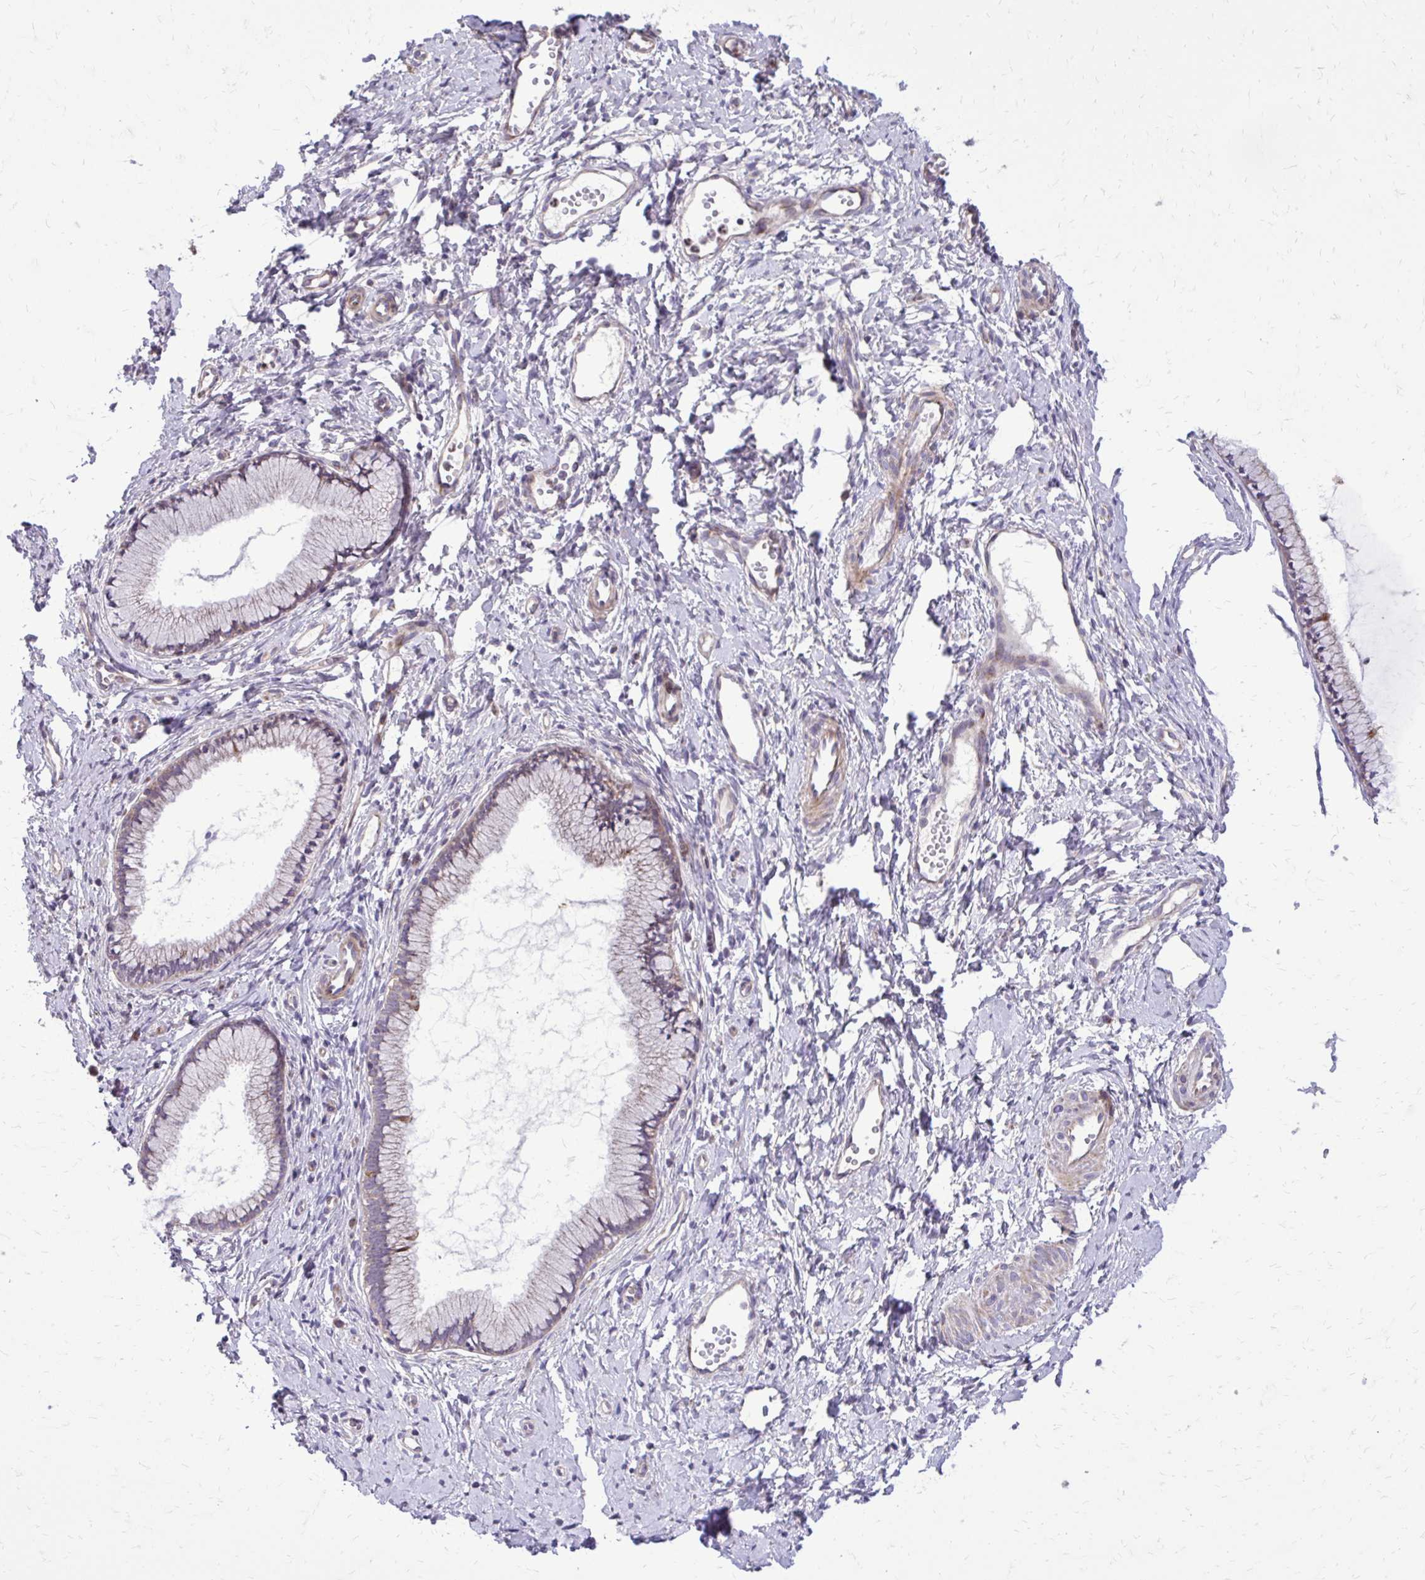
{"staining": {"intensity": "weak", "quantity": "25%-75%", "location": "cytoplasmic/membranous"}, "tissue": "cervix", "cell_type": "Glandular cells", "image_type": "normal", "snomed": [{"axis": "morphology", "description": "Normal tissue, NOS"}, {"axis": "topography", "description": "Cervix"}], "caption": "A high-resolution photomicrograph shows IHC staining of benign cervix, which exhibits weak cytoplasmic/membranous expression in about 25%-75% of glandular cells. (brown staining indicates protein expression, while blue staining denotes nuclei).", "gene": "ABCC3", "patient": {"sex": "female", "age": 40}}